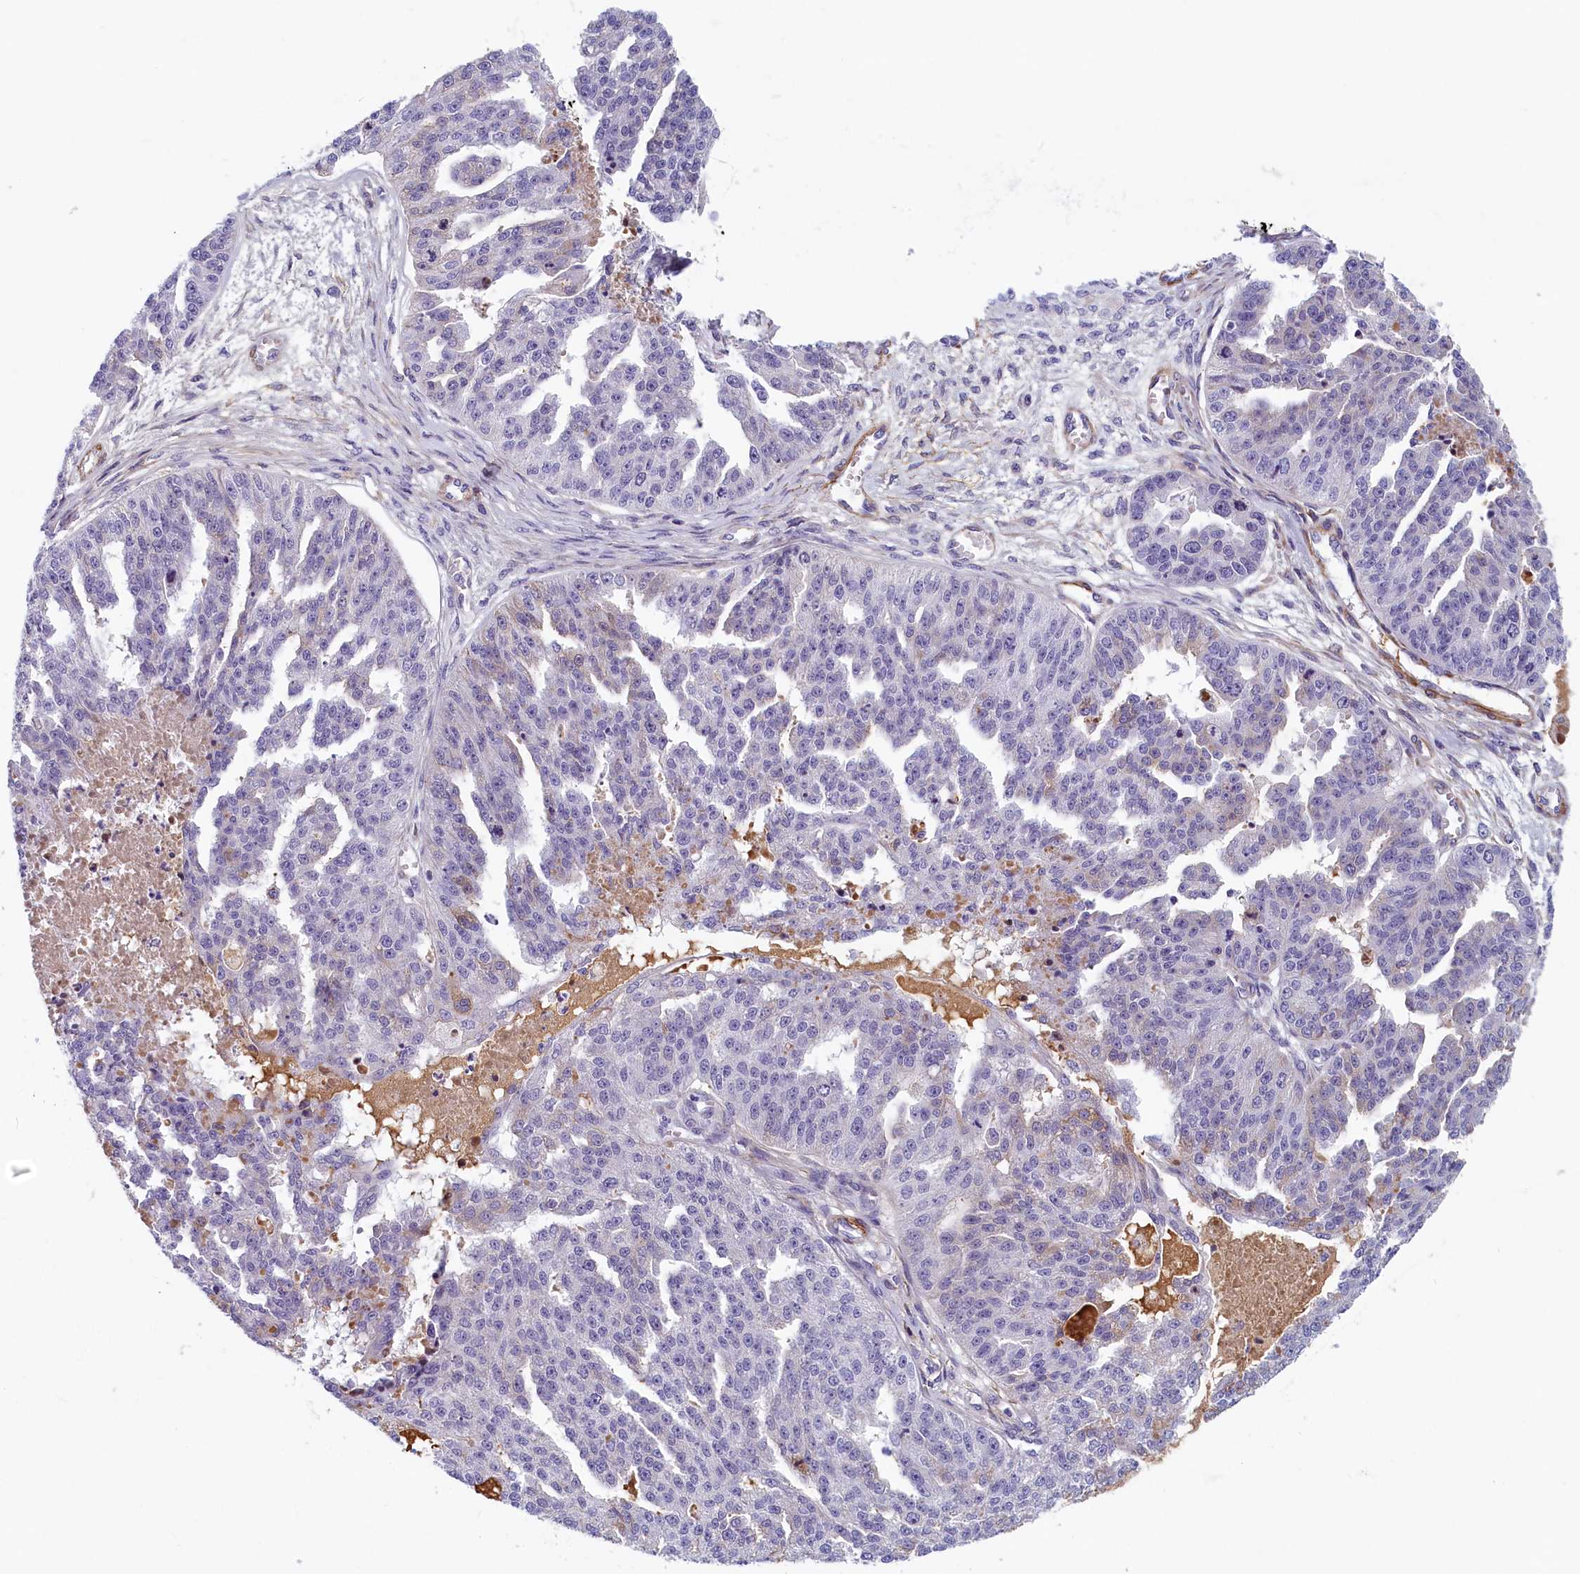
{"staining": {"intensity": "negative", "quantity": "none", "location": "none"}, "tissue": "ovarian cancer", "cell_type": "Tumor cells", "image_type": "cancer", "snomed": [{"axis": "morphology", "description": "Cystadenocarcinoma, serous, NOS"}, {"axis": "topography", "description": "Ovary"}], "caption": "This is an immunohistochemistry image of ovarian serous cystadenocarcinoma. There is no staining in tumor cells.", "gene": "BCL2L13", "patient": {"sex": "female", "age": 58}}